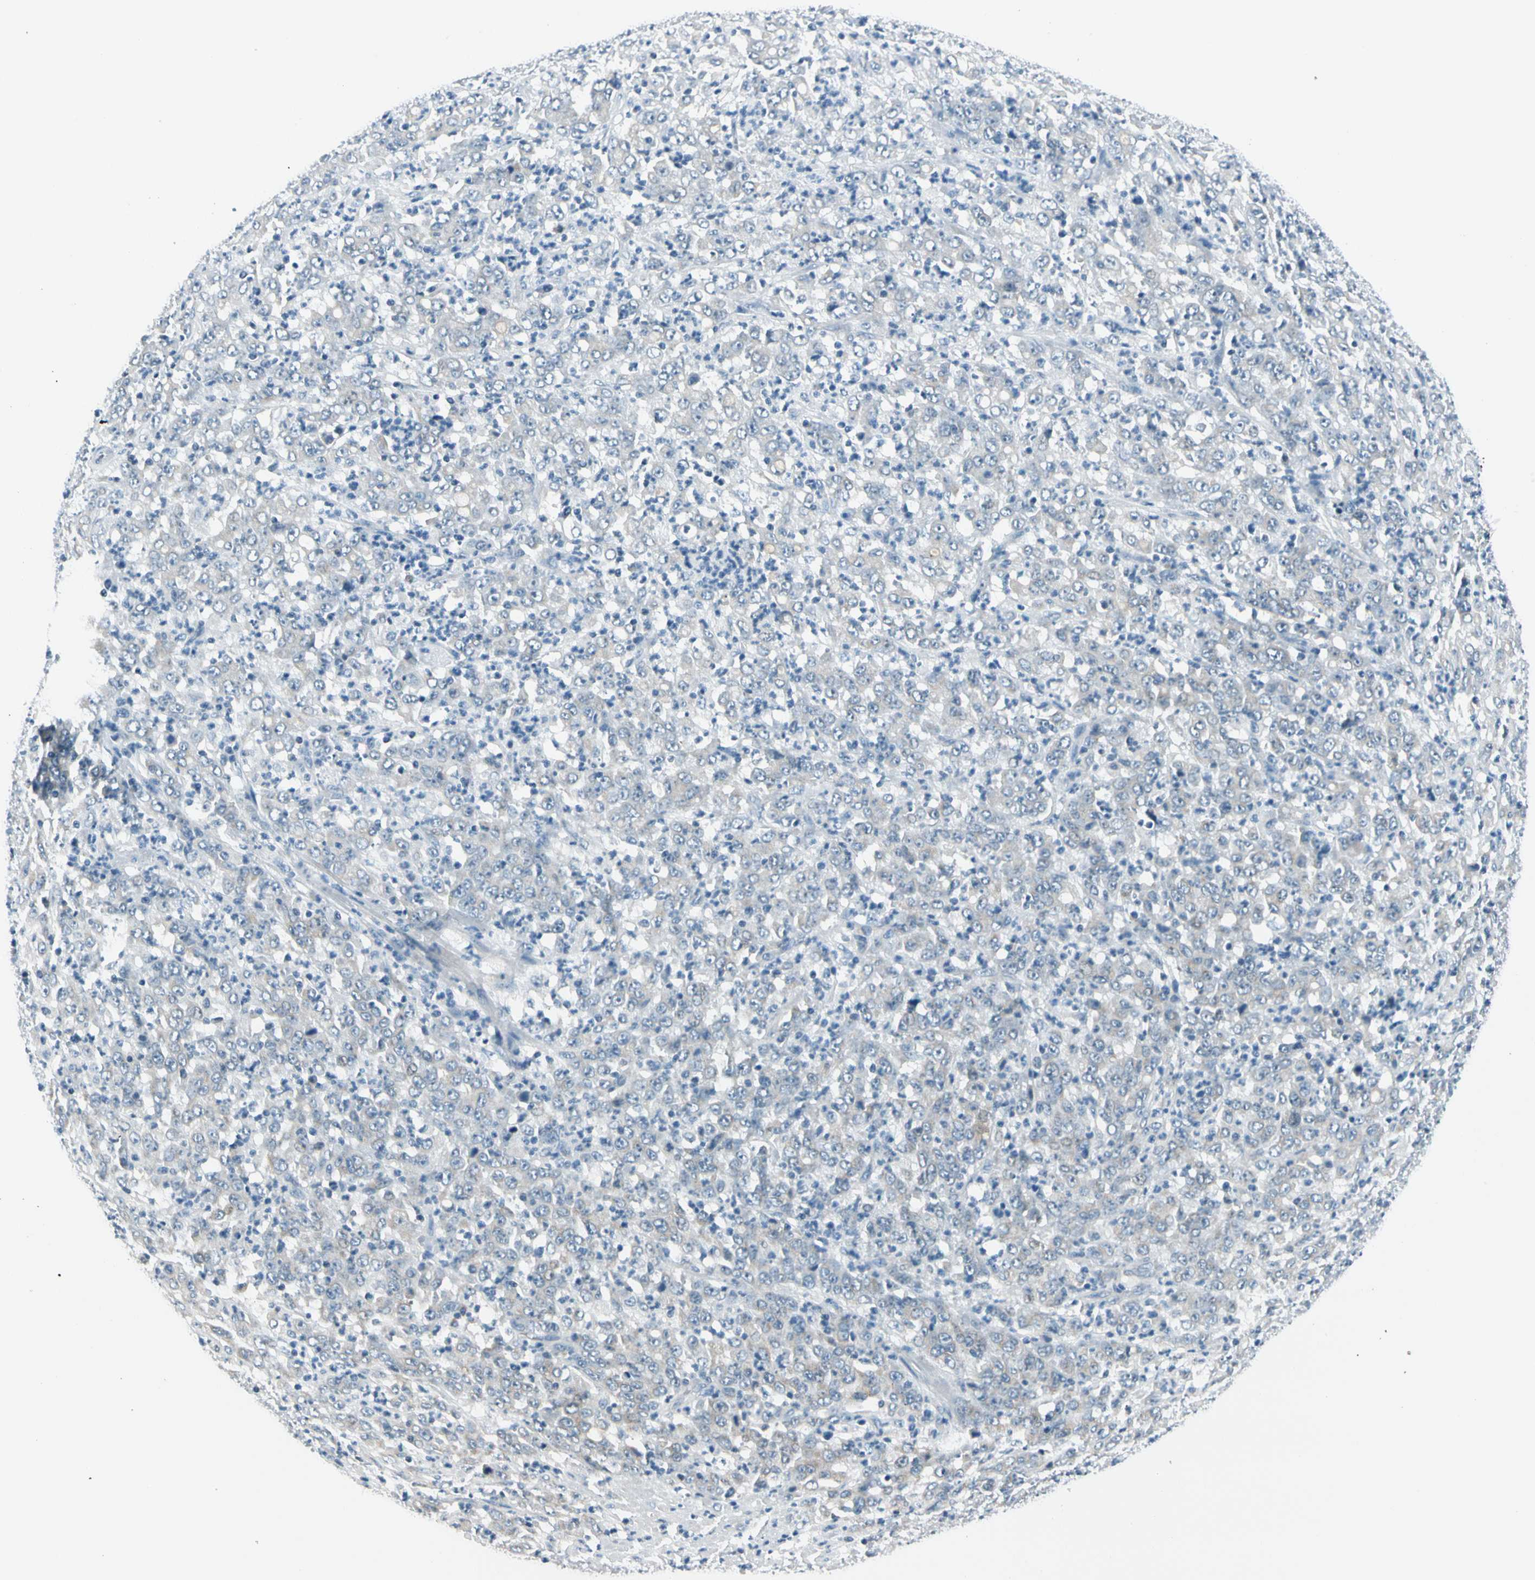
{"staining": {"intensity": "negative", "quantity": "none", "location": "none"}, "tissue": "stomach cancer", "cell_type": "Tumor cells", "image_type": "cancer", "snomed": [{"axis": "morphology", "description": "Adenocarcinoma, NOS"}, {"axis": "topography", "description": "Stomach, lower"}], "caption": "Tumor cells show no significant positivity in stomach cancer. Brightfield microscopy of IHC stained with DAB (brown) and hematoxylin (blue), captured at high magnification.", "gene": "ZSCAN1", "patient": {"sex": "female", "age": 71}}